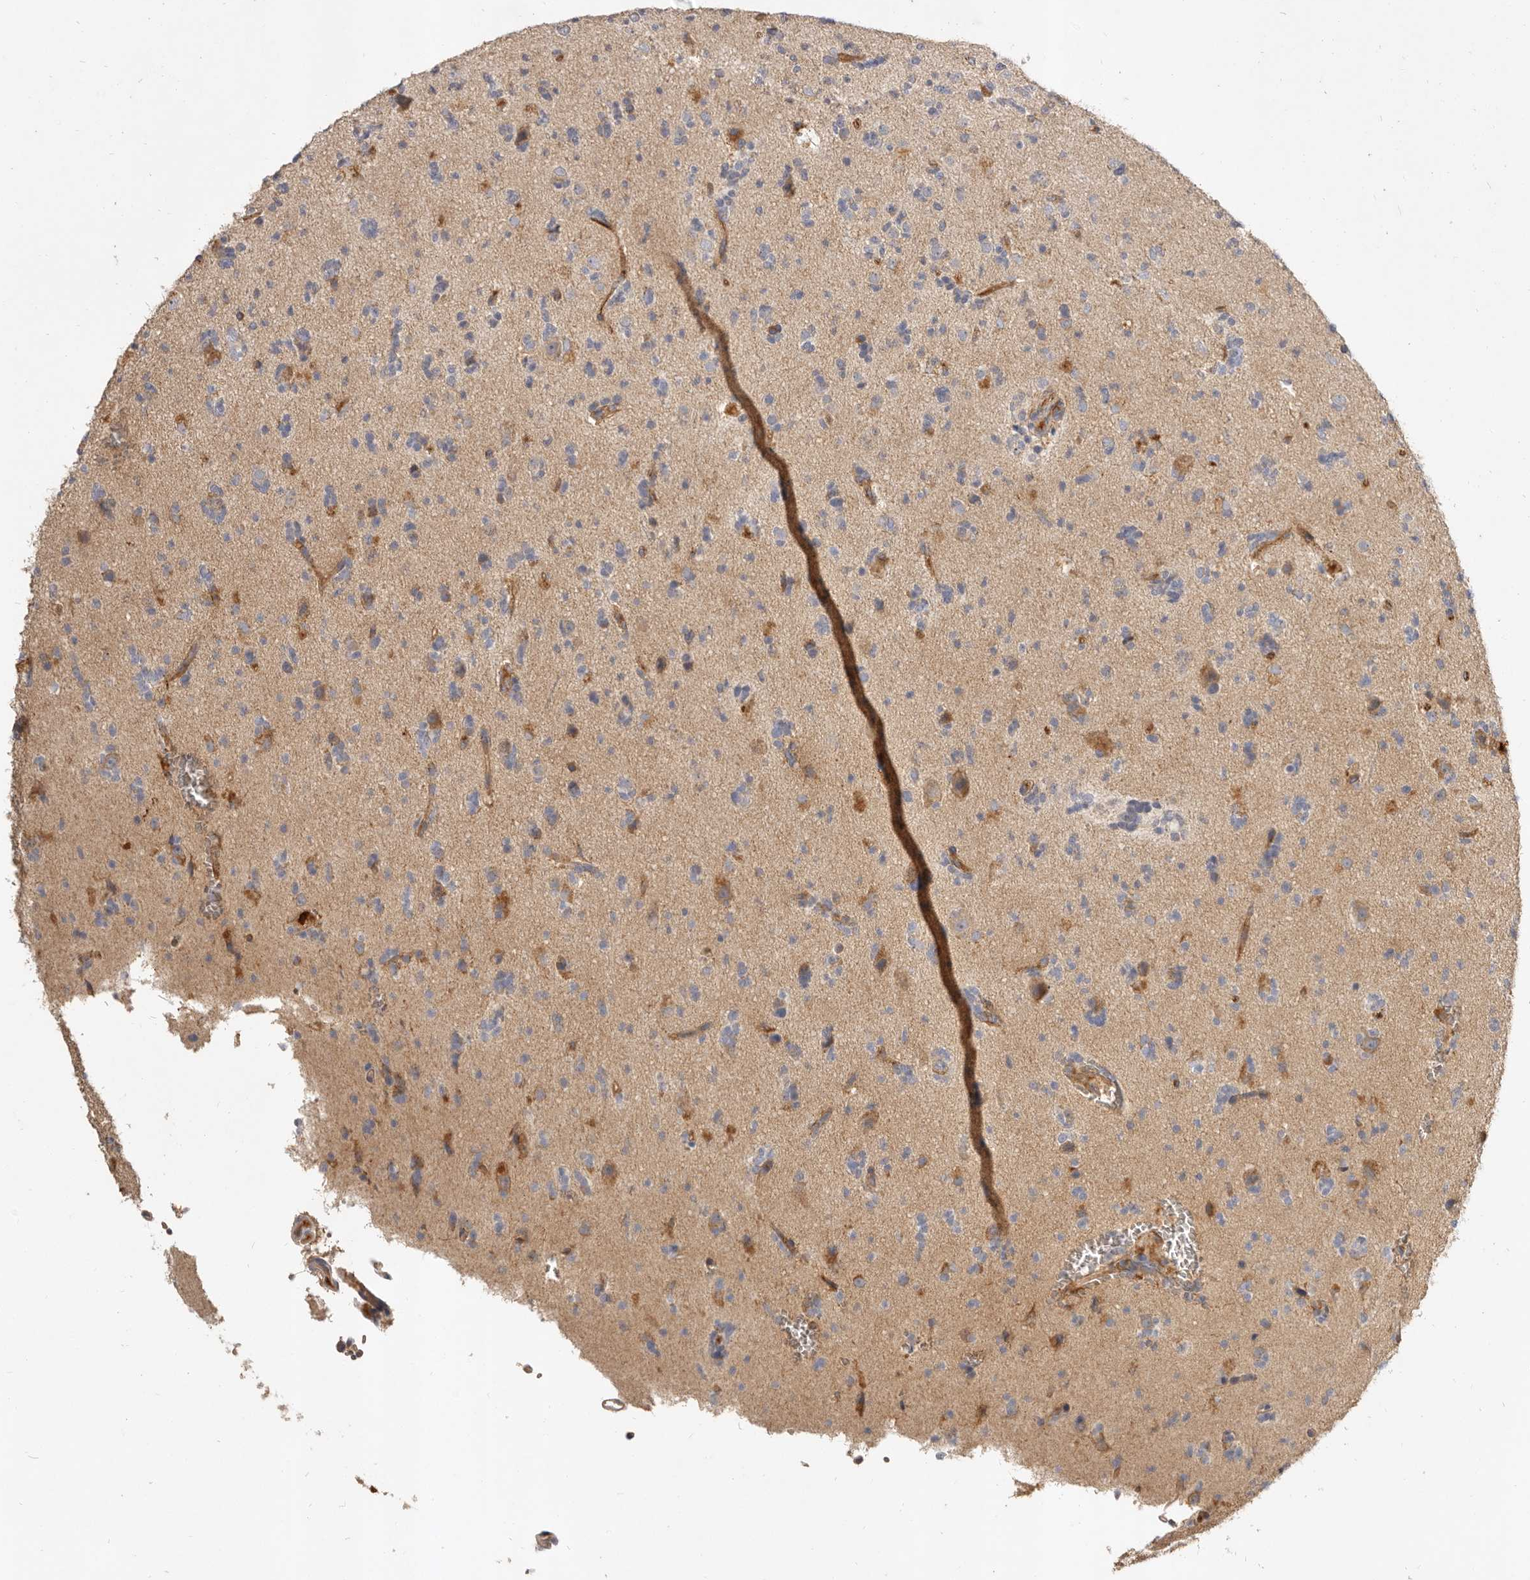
{"staining": {"intensity": "negative", "quantity": "none", "location": "none"}, "tissue": "glioma", "cell_type": "Tumor cells", "image_type": "cancer", "snomed": [{"axis": "morphology", "description": "Glioma, malignant, High grade"}, {"axis": "topography", "description": "Brain"}], "caption": "This micrograph is of malignant glioma (high-grade) stained with immunohistochemistry (IHC) to label a protein in brown with the nuclei are counter-stained blue. There is no staining in tumor cells. The staining was performed using DAB to visualize the protein expression in brown, while the nuclei were stained in blue with hematoxylin (Magnification: 20x).", "gene": "ADAMTS9", "patient": {"sex": "female", "age": 62}}